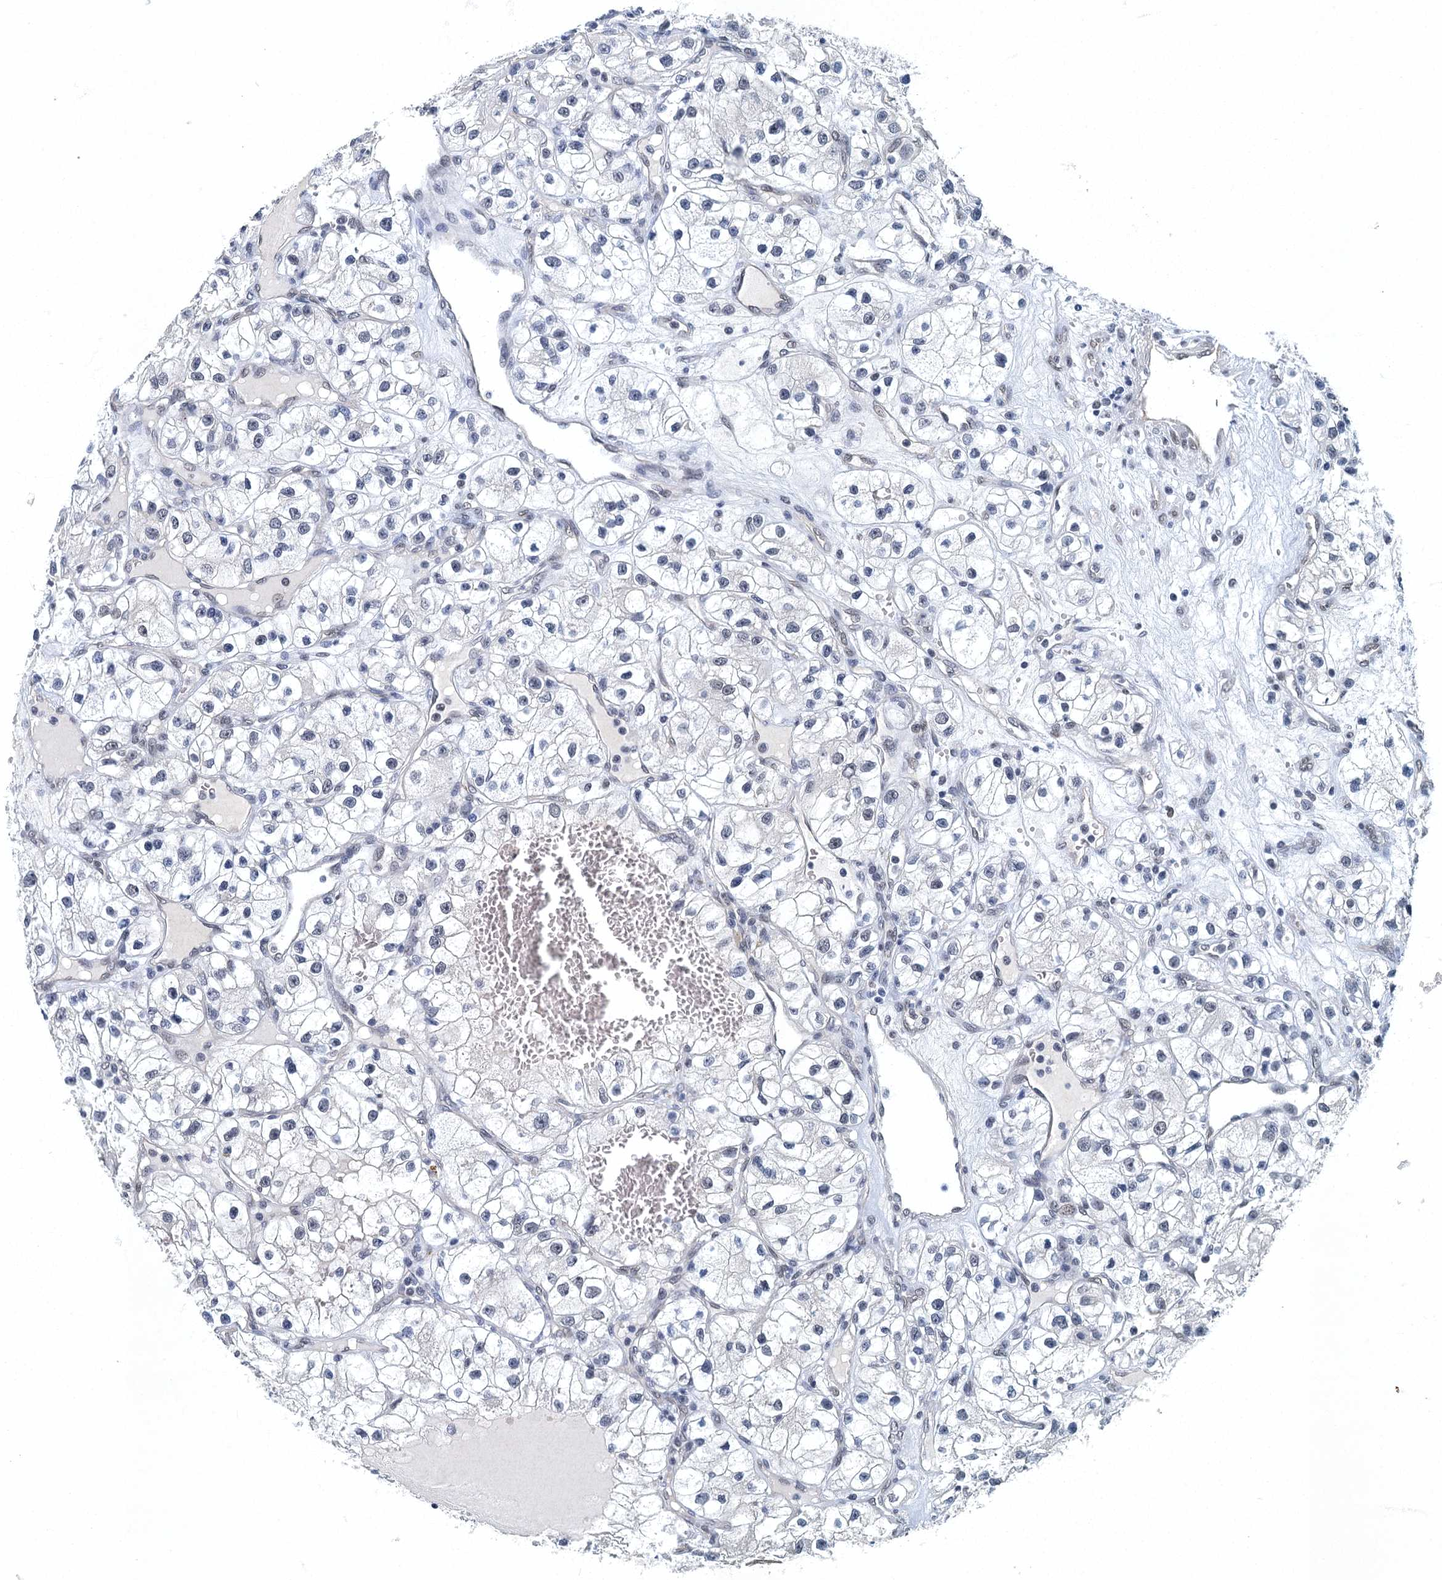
{"staining": {"intensity": "negative", "quantity": "none", "location": "none"}, "tissue": "renal cancer", "cell_type": "Tumor cells", "image_type": "cancer", "snomed": [{"axis": "morphology", "description": "Adenocarcinoma, NOS"}, {"axis": "topography", "description": "Kidney"}], "caption": "There is no significant positivity in tumor cells of adenocarcinoma (renal).", "gene": "GADL1", "patient": {"sex": "female", "age": 57}}